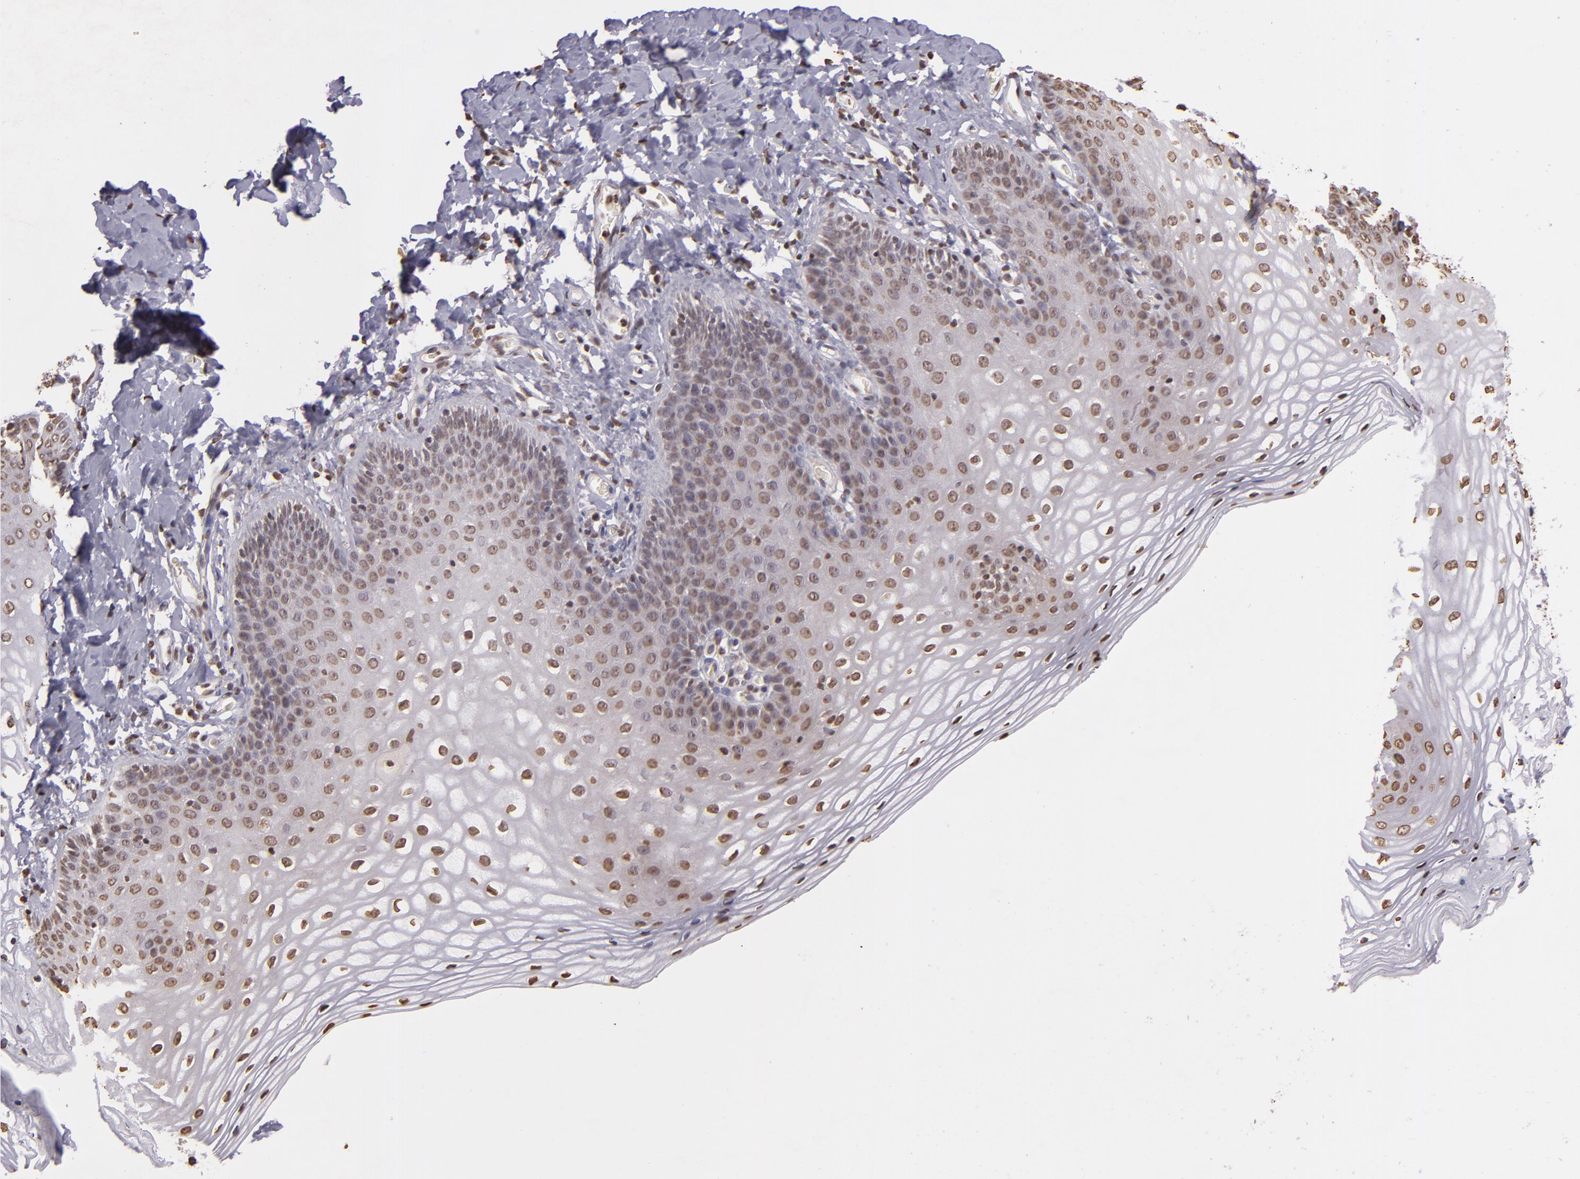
{"staining": {"intensity": "moderate", "quantity": ">75%", "location": "nuclear"}, "tissue": "vagina", "cell_type": "Squamous epithelial cells", "image_type": "normal", "snomed": [{"axis": "morphology", "description": "Normal tissue, NOS"}, {"axis": "topography", "description": "Vagina"}], "caption": "This is a histology image of immunohistochemistry (IHC) staining of normal vagina, which shows moderate staining in the nuclear of squamous epithelial cells.", "gene": "THRB", "patient": {"sex": "female", "age": 55}}